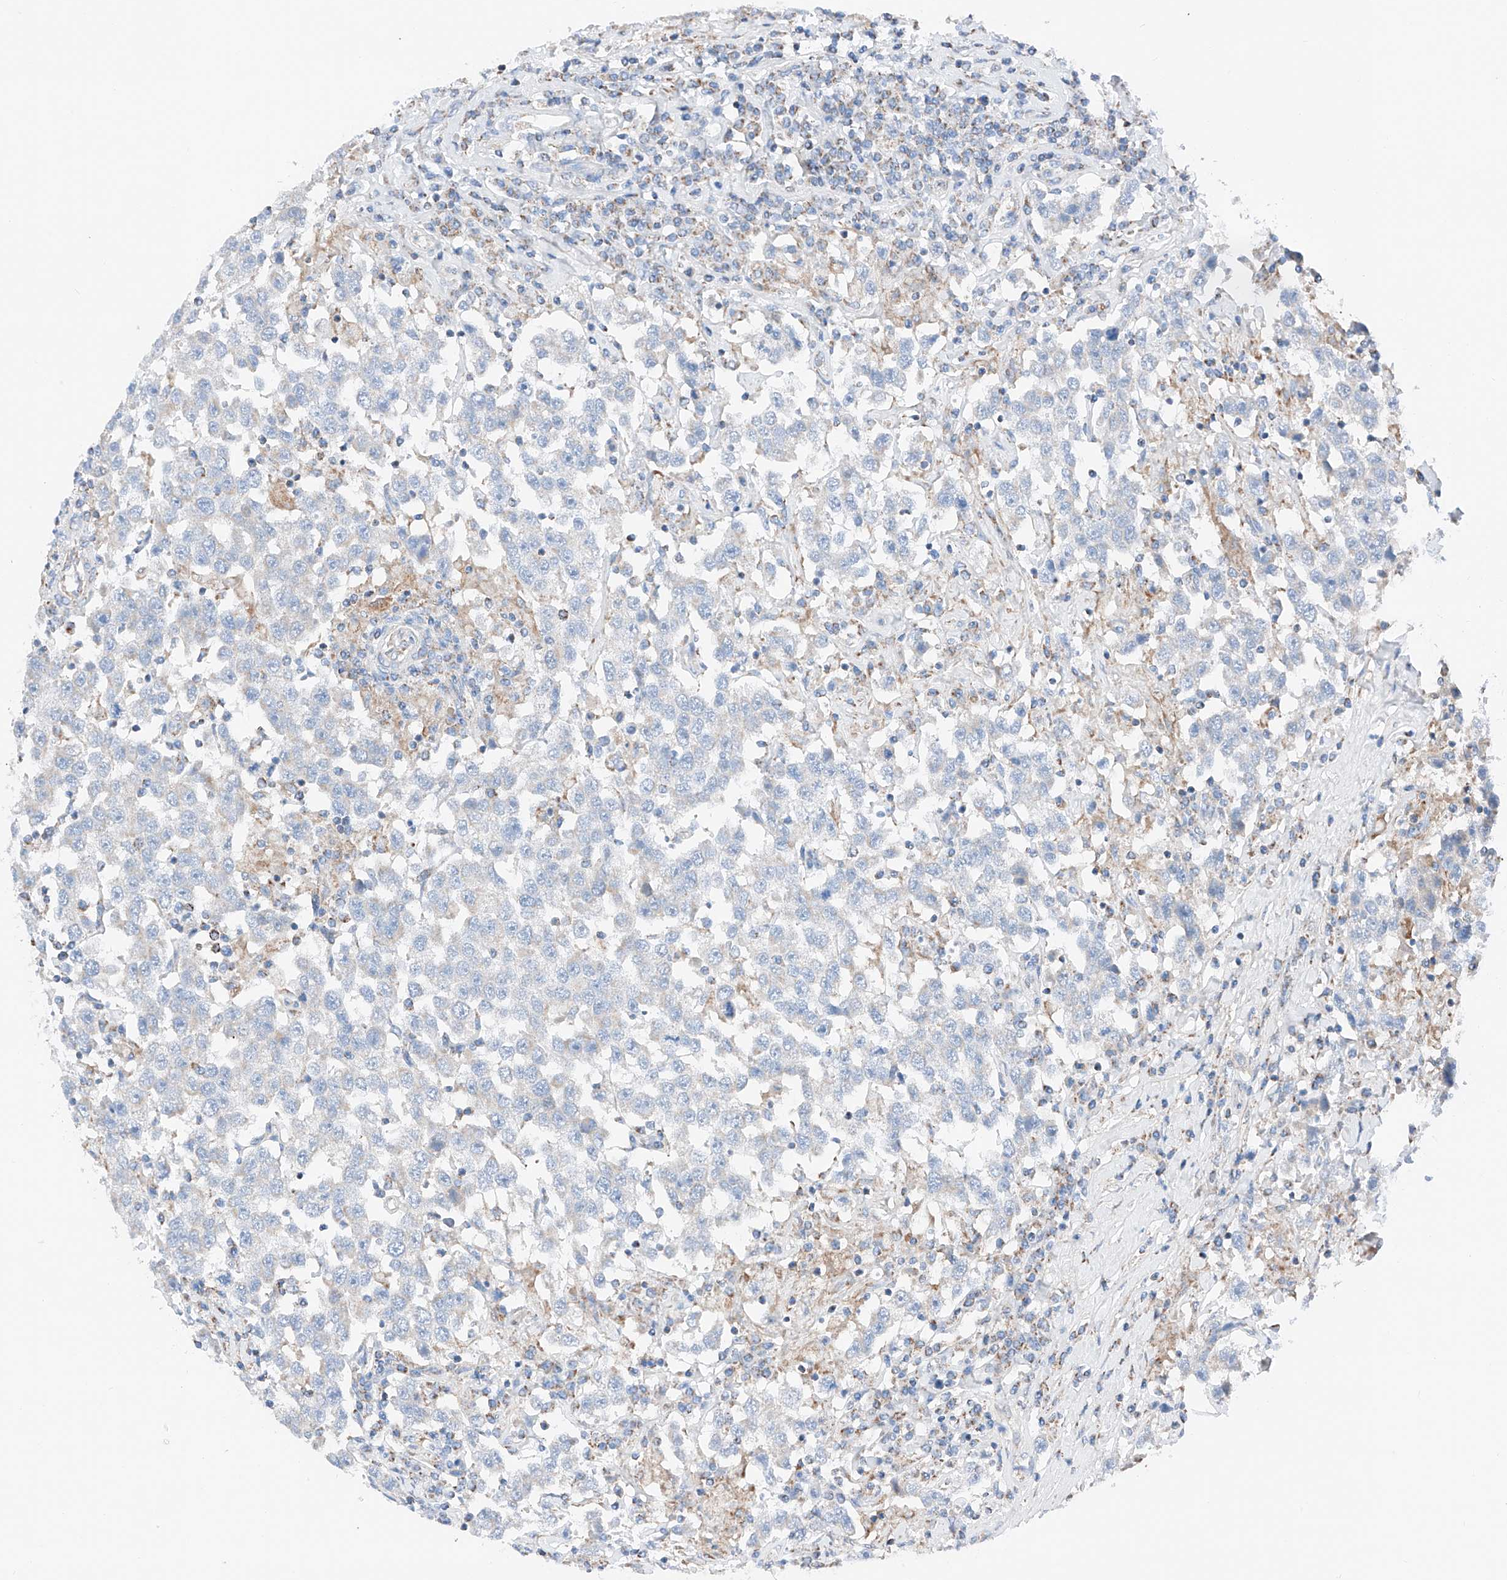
{"staining": {"intensity": "negative", "quantity": "none", "location": "none"}, "tissue": "testis cancer", "cell_type": "Tumor cells", "image_type": "cancer", "snomed": [{"axis": "morphology", "description": "Seminoma, NOS"}, {"axis": "topography", "description": "Testis"}], "caption": "Tumor cells are negative for brown protein staining in testis cancer. (DAB IHC with hematoxylin counter stain).", "gene": "MRAP", "patient": {"sex": "male", "age": 41}}